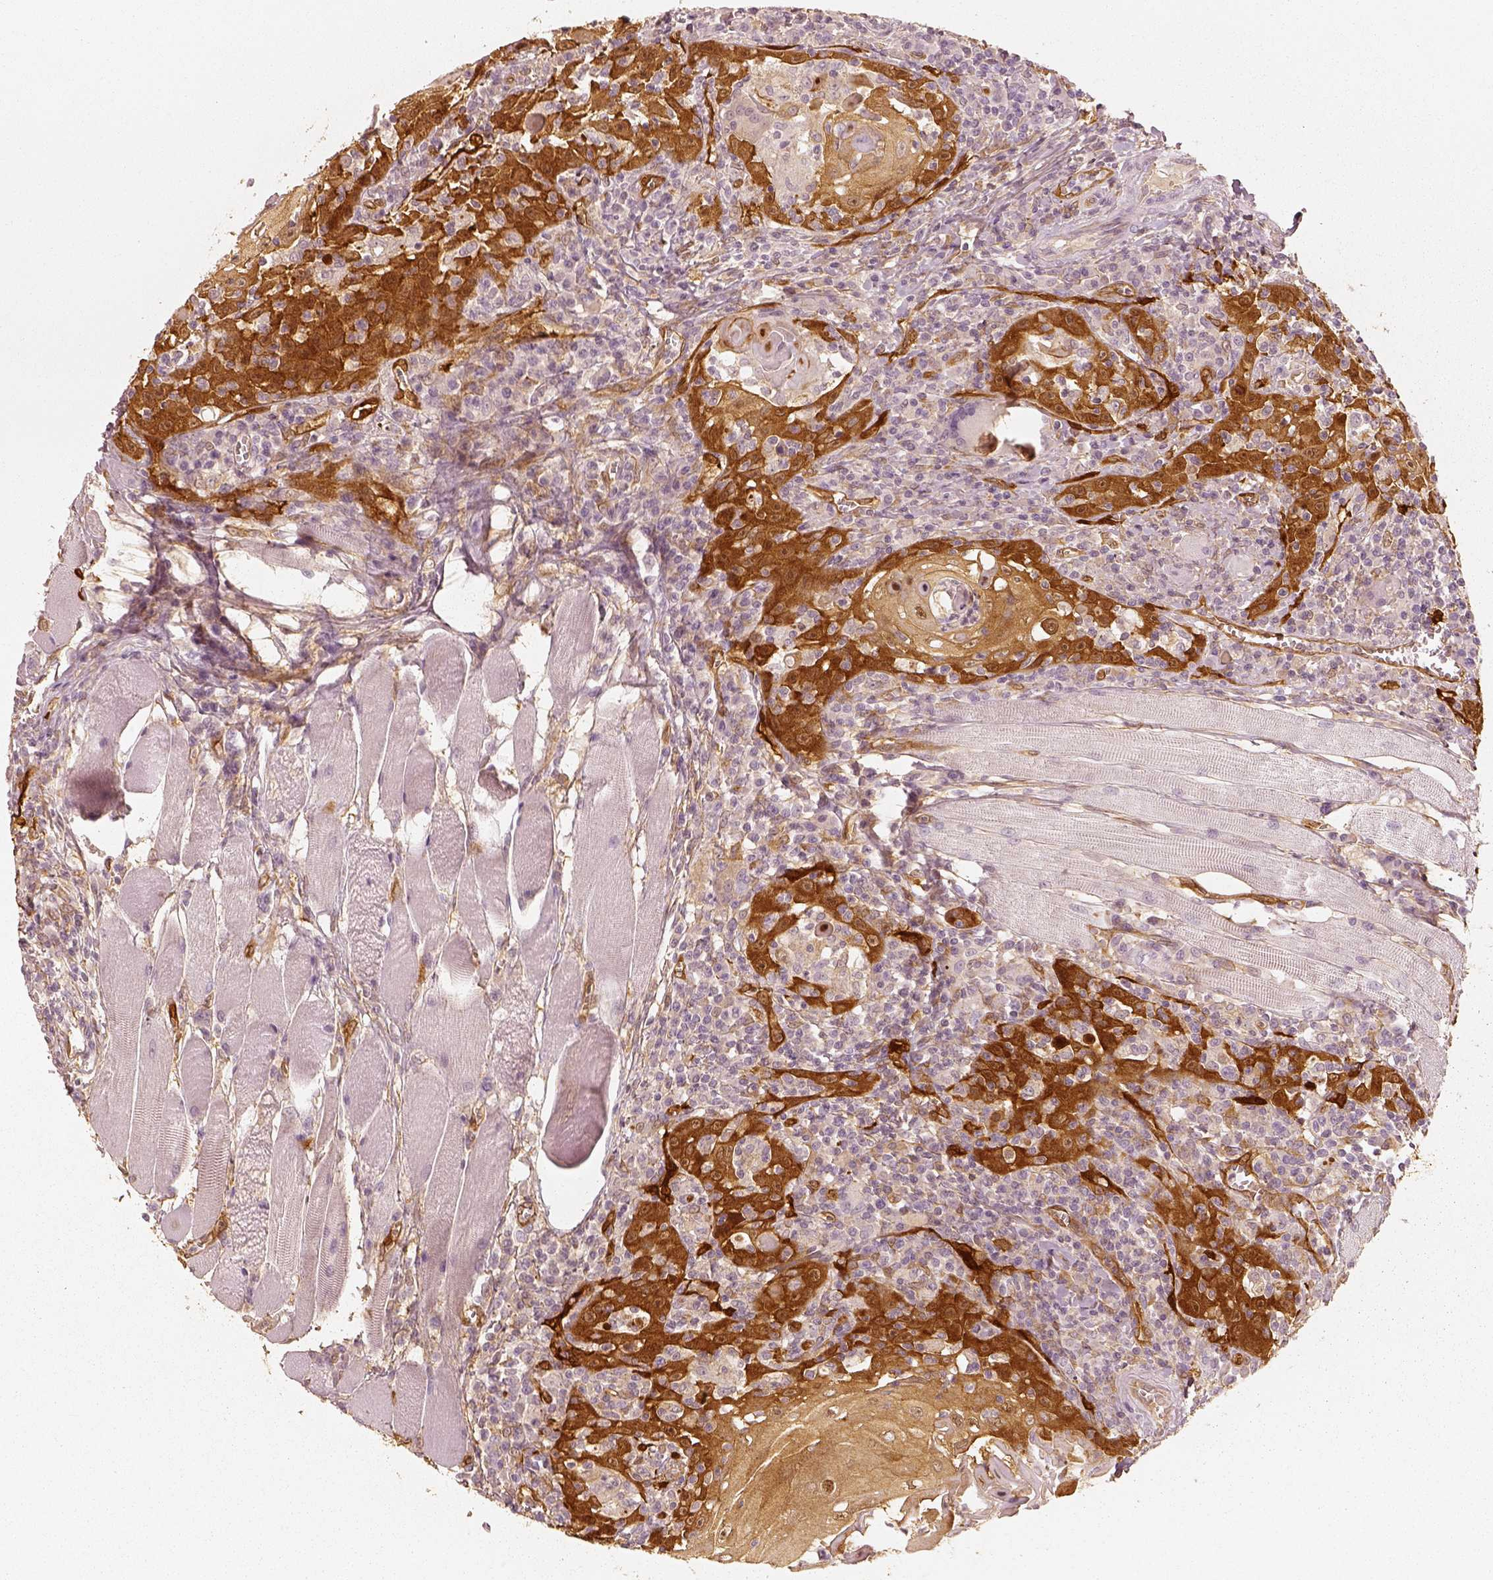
{"staining": {"intensity": "strong", "quantity": ">75%", "location": "cytoplasmic/membranous"}, "tissue": "head and neck cancer", "cell_type": "Tumor cells", "image_type": "cancer", "snomed": [{"axis": "morphology", "description": "Squamous cell carcinoma, NOS"}, {"axis": "topography", "description": "Head-Neck"}], "caption": "Squamous cell carcinoma (head and neck) was stained to show a protein in brown. There is high levels of strong cytoplasmic/membranous expression in approximately >75% of tumor cells. The staining is performed using DAB (3,3'-diaminobenzidine) brown chromogen to label protein expression. The nuclei are counter-stained blue using hematoxylin.", "gene": "FSCN1", "patient": {"sex": "male", "age": 52}}